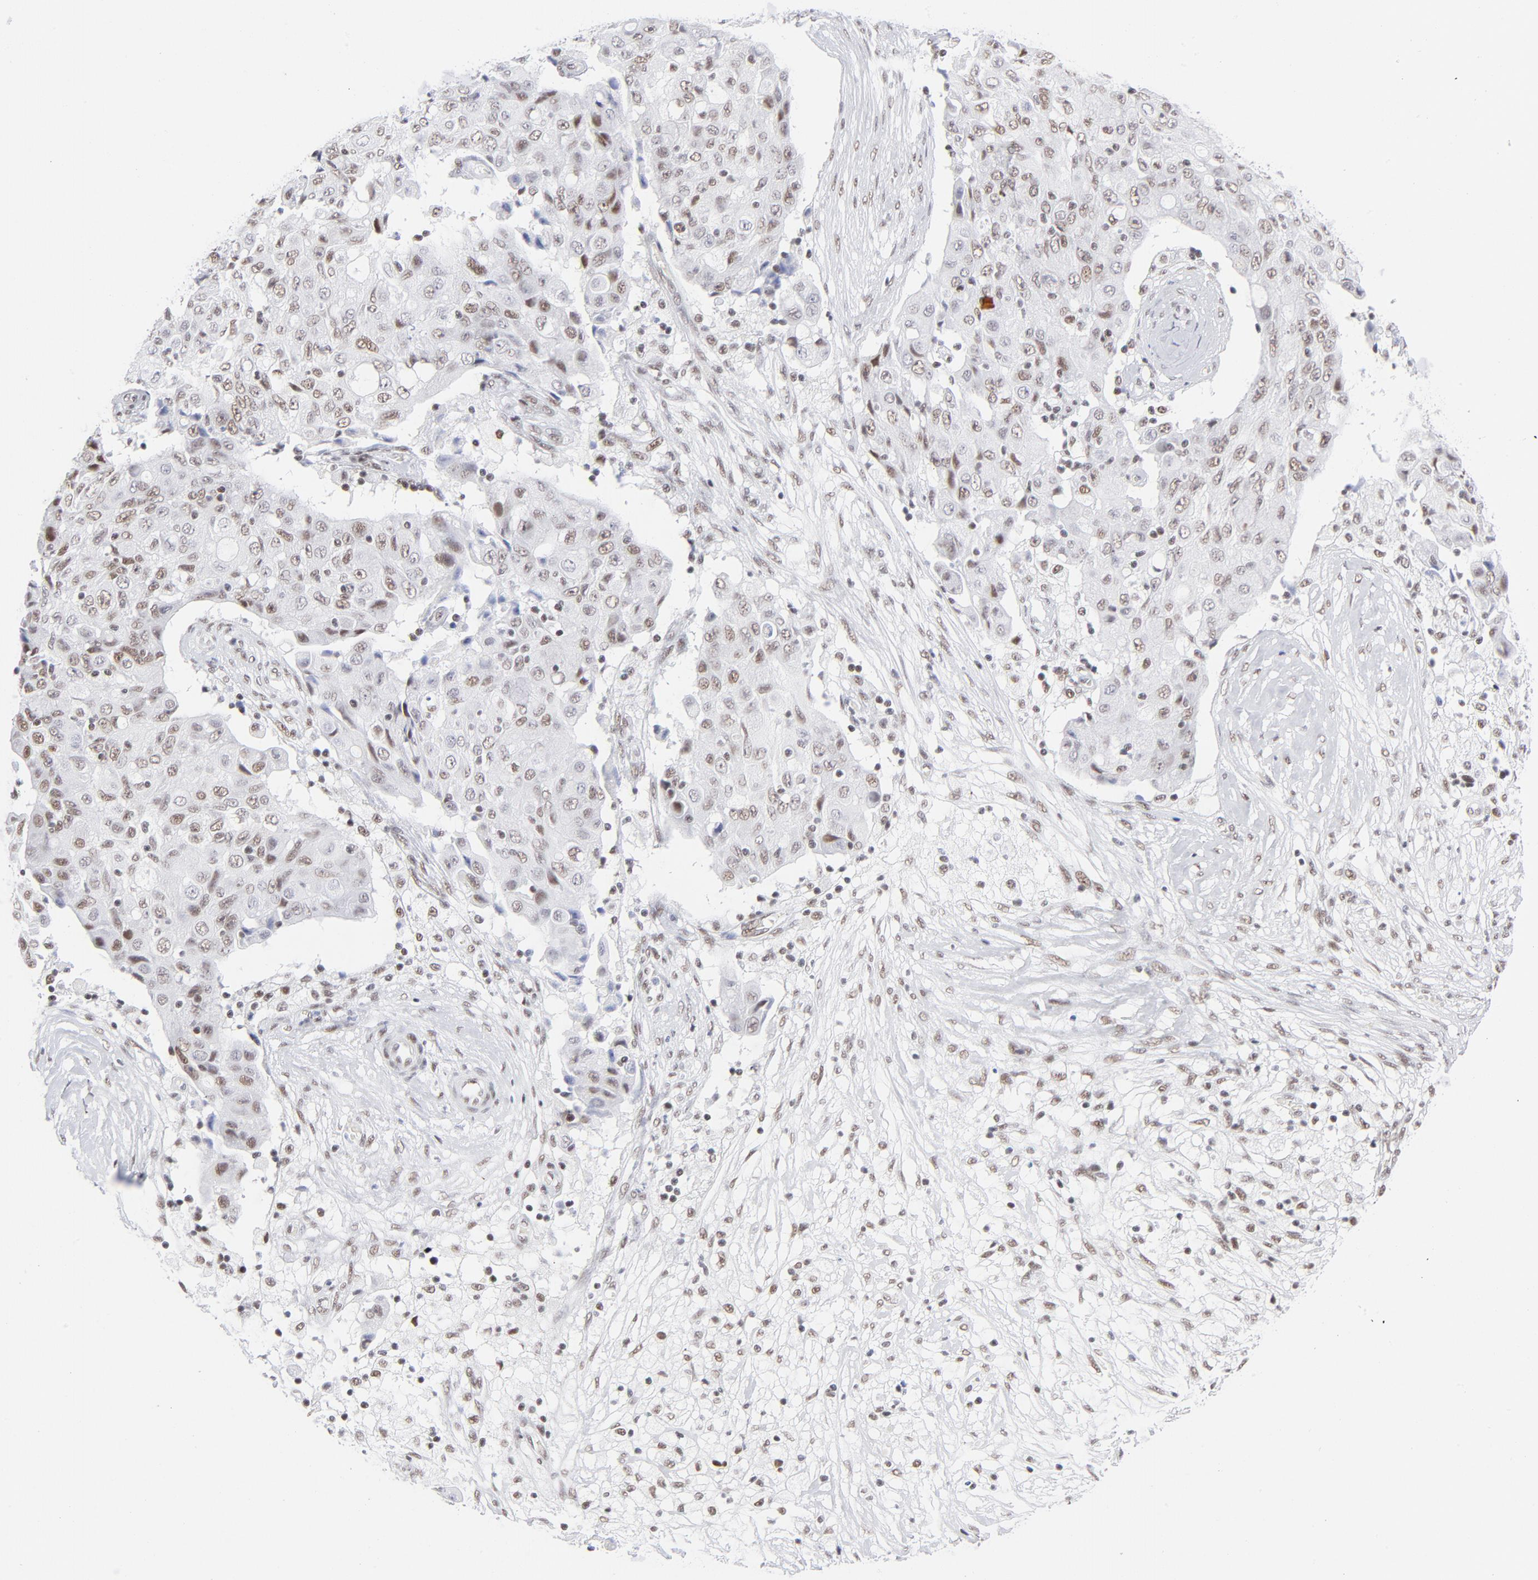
{"staining": {"intensity": "weak", "quantity": "25%-75%", "location": "nuclear"}, "tissue": "ovarian cancer", "cell_type": "Tumor cells", "image_type": "cancer", "snomed": [{"axis": "morphology", "description": "Carcinoma, endometroid"}, {"axis": "topography", "description": "Ovary"}], "caption": "IHC histopathology image of neoplastic tissue: endometroid carcinoma (ovarian) stained using immunohistochemistry (IHC) demonstrates low levels of weak protein expression localized specifically in the nuclear of tumor cells, appearing as a nuclear brown color.", "gene": "ATF2", "patient": {"sex": "female", "age": 42}}